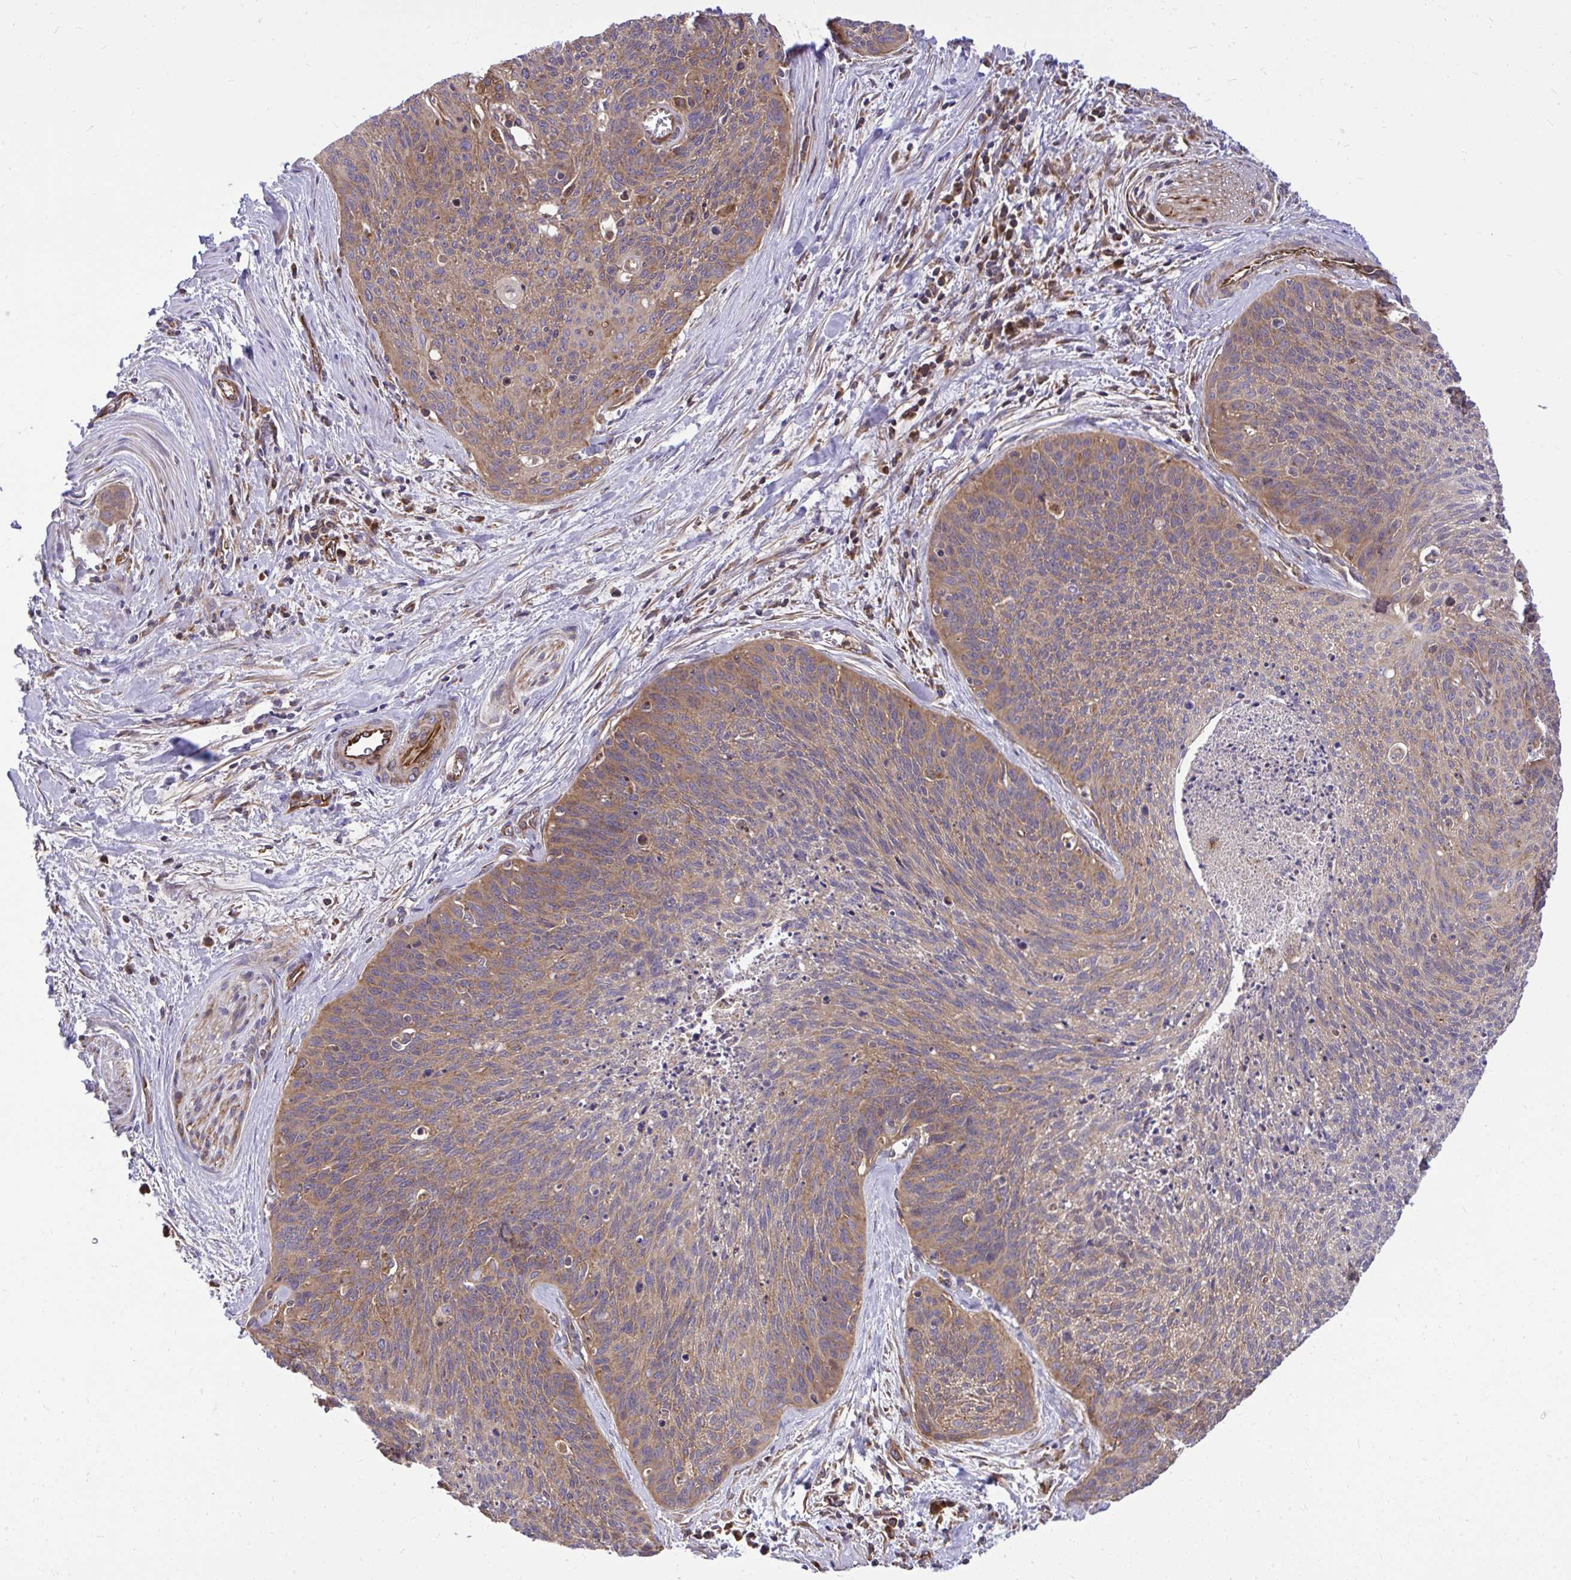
{"staining": {"intensity": "weak", "quantity": ">75%", "location": "cytoplasmic/membranous"}, "tissue": "cervical cancer", "cell_type": "Tumor cells", "image_type": "cancer", "snomed": [{"axis": "morphology", "description": "Squamous cell carcinoma, NOS"}, {"axis": "topography", "description": "Cervix"}], "caption": "This micrograph reveals cervical squamous cell carcinoma stained with immunohistochemistry (IHC) to label a protein in brown. The cytoplasmic/membranous of tumor cells show weak positivity for the protein. Nuclei are counter-stained blue.", "gene": "PAIP2", "patient": {"sex": "female", "age": 55}}